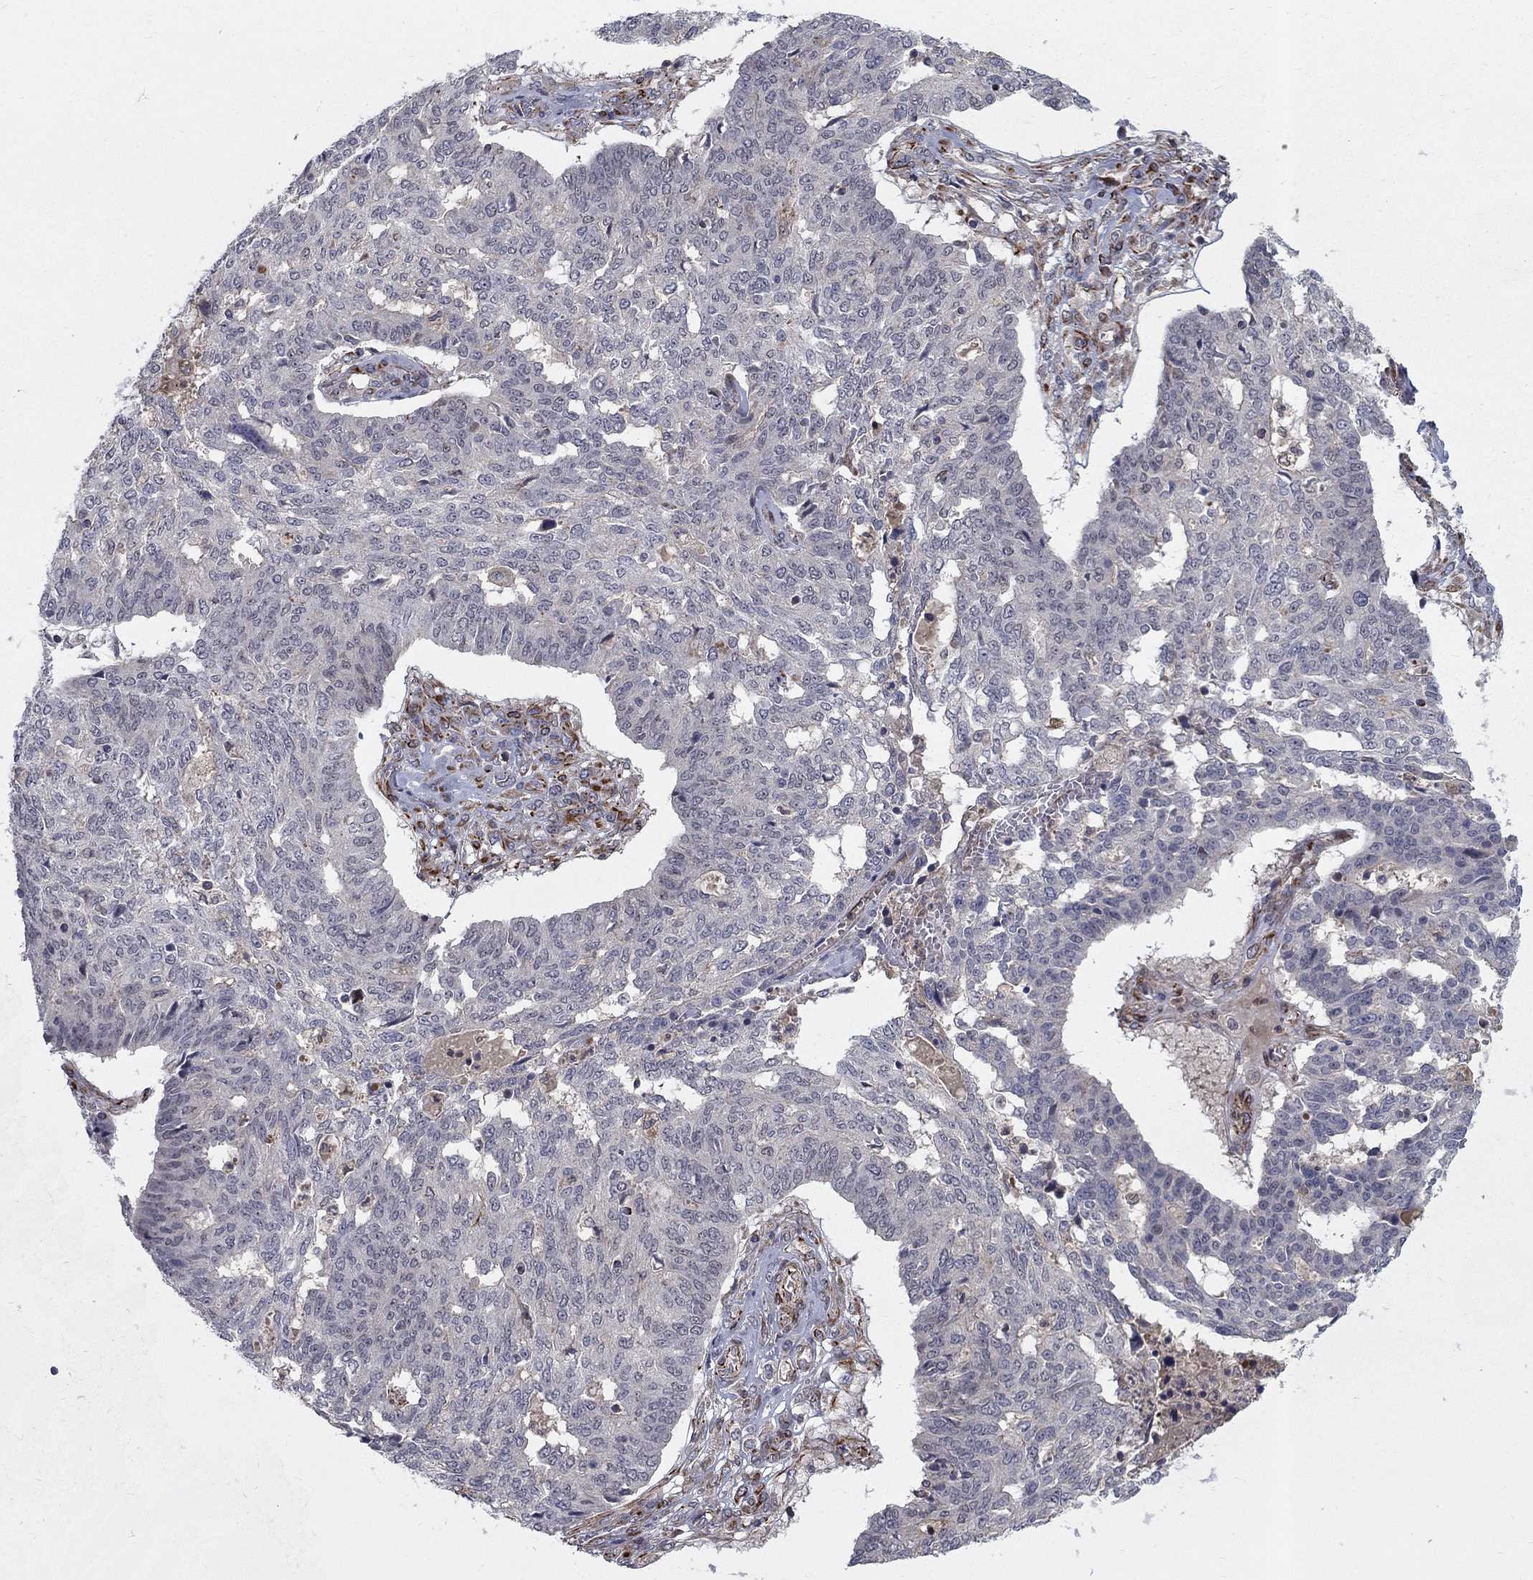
{"staining": {"intensity": "negative", "quantity": "none", "location": "none"}, "tissue": "ovarian cancer", "cell_type": "Tumor cells", "image_type": "cancer", "snomed": [{"axis": "morphology", "description": "Cystadenocarcinoma, serous, NOS"}, {"axis": "topography", "description": "Ovary"}], "caption": "A micrograph of human ovarian cancer is negative for staining in tumor cells.", "gene": "MSRA", "patient": {"sex": "female", "age": 67}}